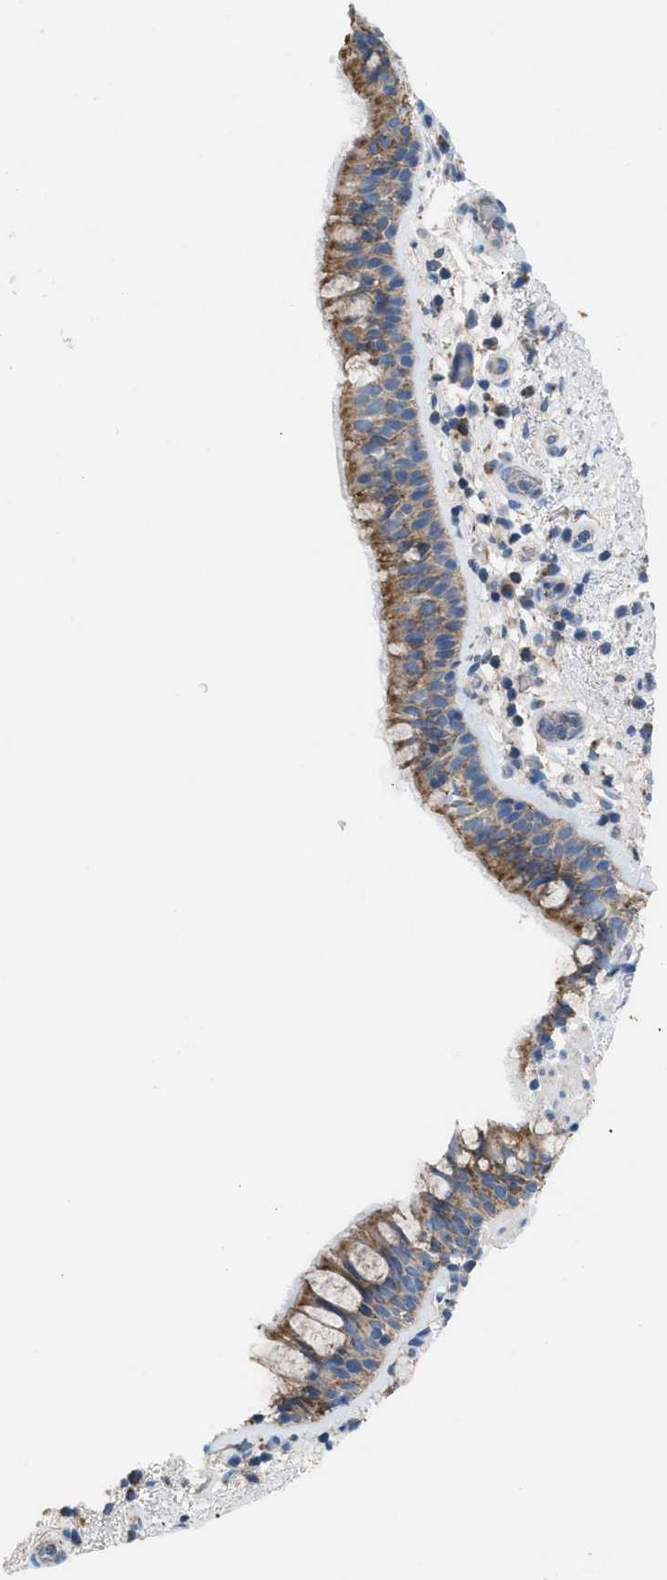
{"staining": {"intensity": "moderate", "quantity": "25%-75%", "location": "cytoplasmic/membranous"}, "tissue": "bronchus", "cell_type": "Respiratory epithelial cells", "image_type": "normal", "snomed": [{"axis": "morphology", "description": "Normal tissue, NOS"}, {"axis": "morphology", "description": "Inflammation, NOS"}, {"axis": "topography", "description": "Cartilage tissue"}, {"axis": "topography", "description": "Bronchus"}], "caption": "An image of bronchus stained for a protein demonstrates moderate cytoplasmic/membranous brown staining in respiratory epithelial cells. (Brightfield microscopy of DAB IHC at high magnification).", "gene": "ILDR1", "patient": {"sex": "male", "age": 77}}